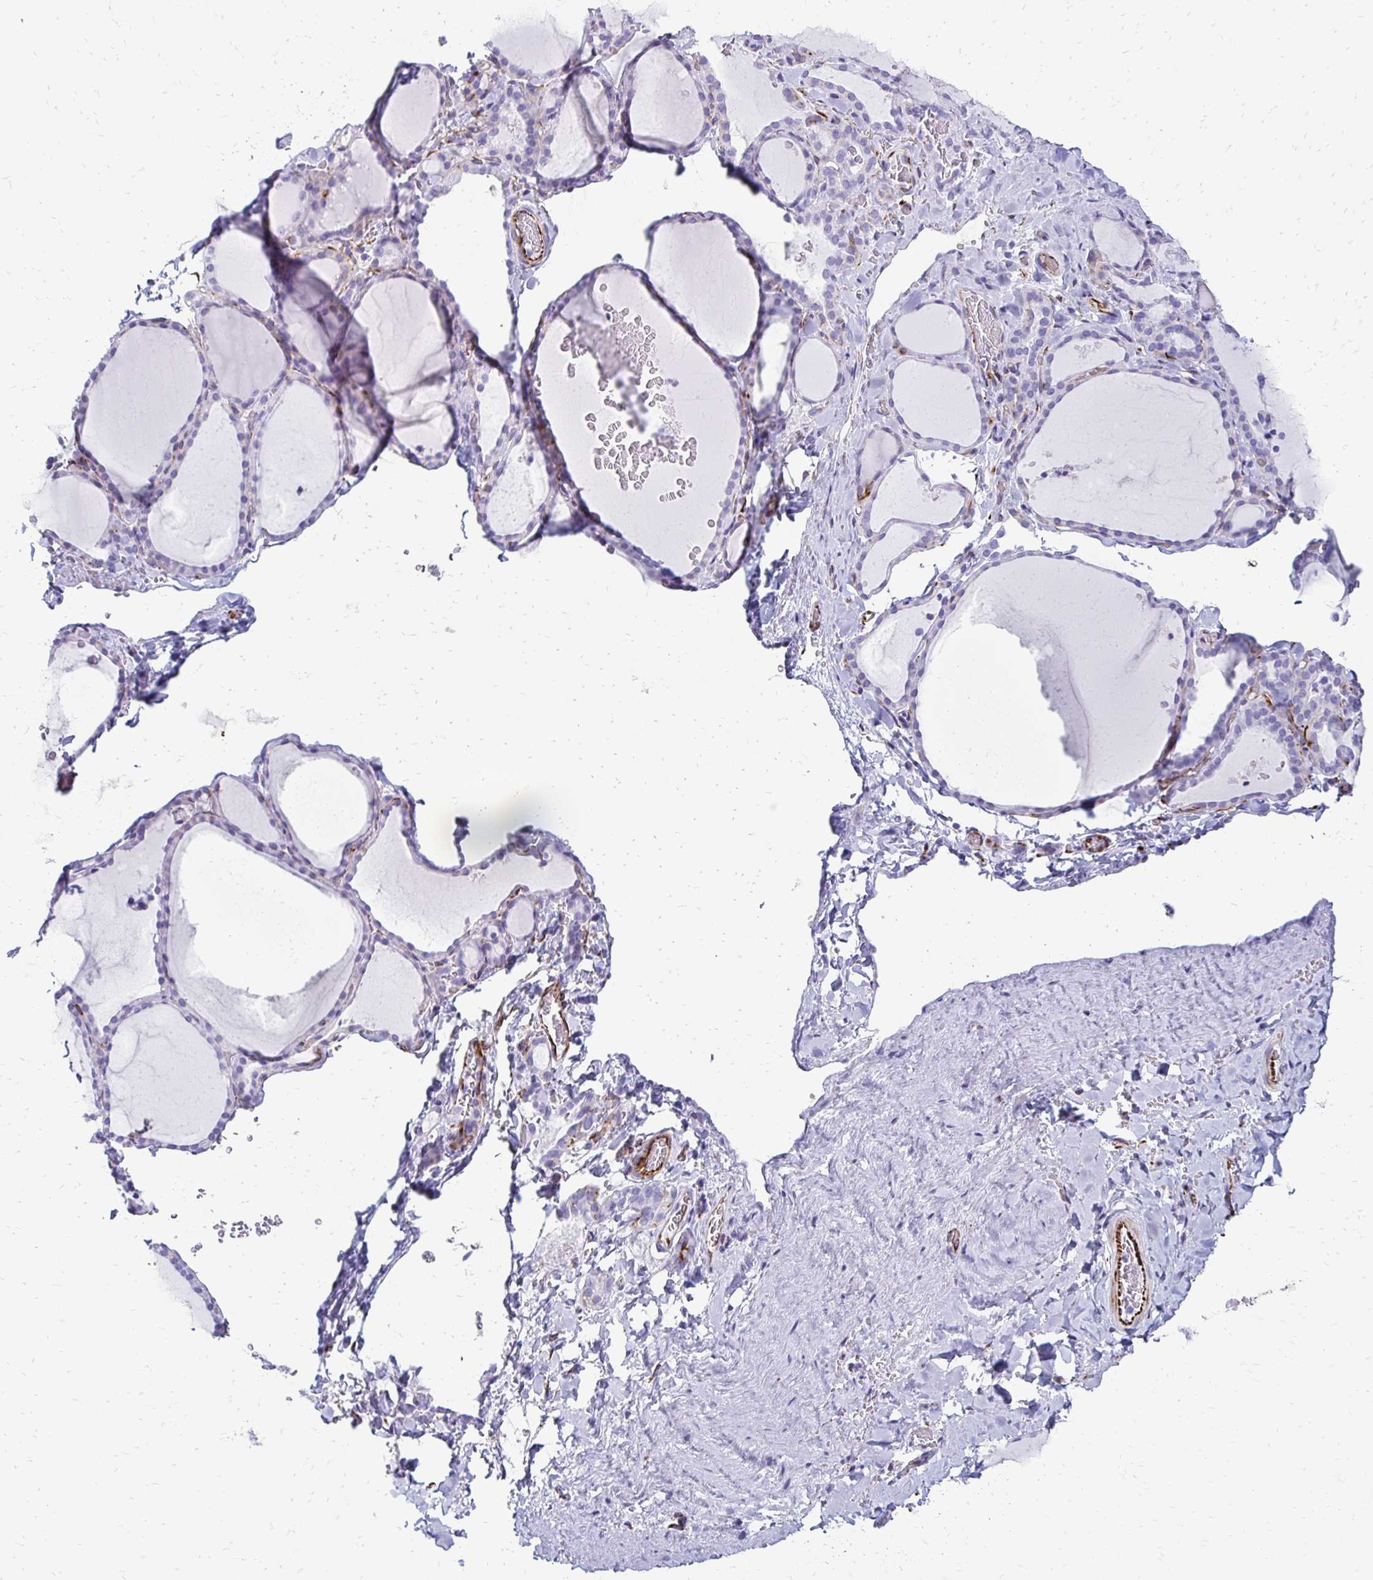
{"staining": {"intensity": "negative", "quantity": "none", "location": "none"}, "tissue": "thyroid gland", "cell_type": "Glandular cells", "image_type": "normal", "snomed": [{"axis": "morphology", "description": "Normal tissue, NOS"}, {"axis": "topography", "description": "Thyroid gland"}], "caption": "High power microscopy micrograph of an IHC image of unremarkable thyroid gland, revealing no significant positivity in glandular cells.", "gene": "TMEM54", "patient": {"sex": "female", "age": 22}}